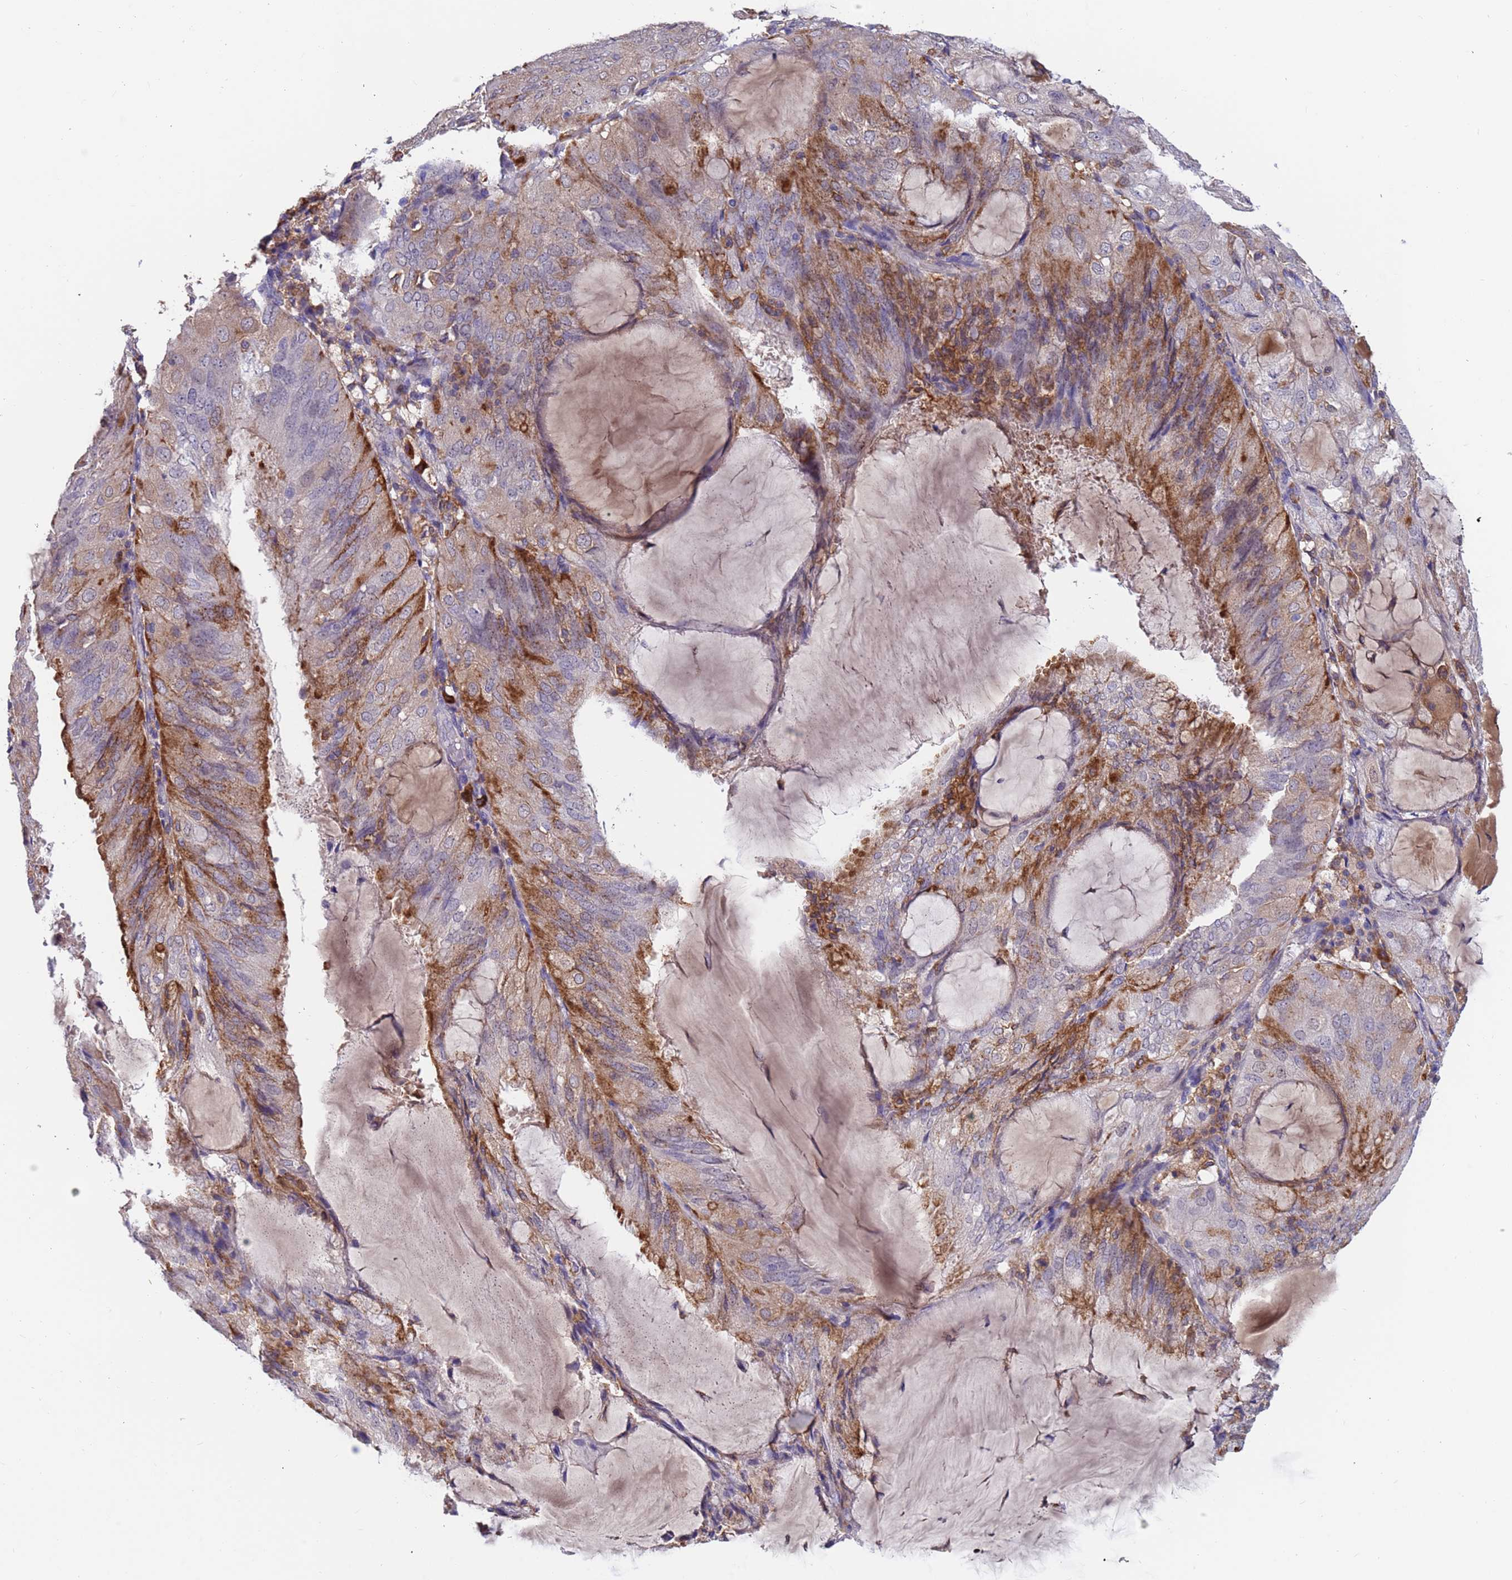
{"staining": {"intensity": "moderate", "quantity": "<25%", "location": "cytoplasmic/membranous"}, "tissue": "endometrial cancer", "cell_type": "Tumor cells", "image_type": "cancer", "snomed": [{"axis": "morphology", "description": "Adenocarcinoma, NOS"}, {"axis": "topography", "description": "Endometrium"}], "caption": "A micrograph of endometrial cancer stained for a protein displays moderate cytoplasmic/membranous brown staining in tumor cells.", "gene": "AMPD3", "patient": {"sex": "female", "age": 81}}